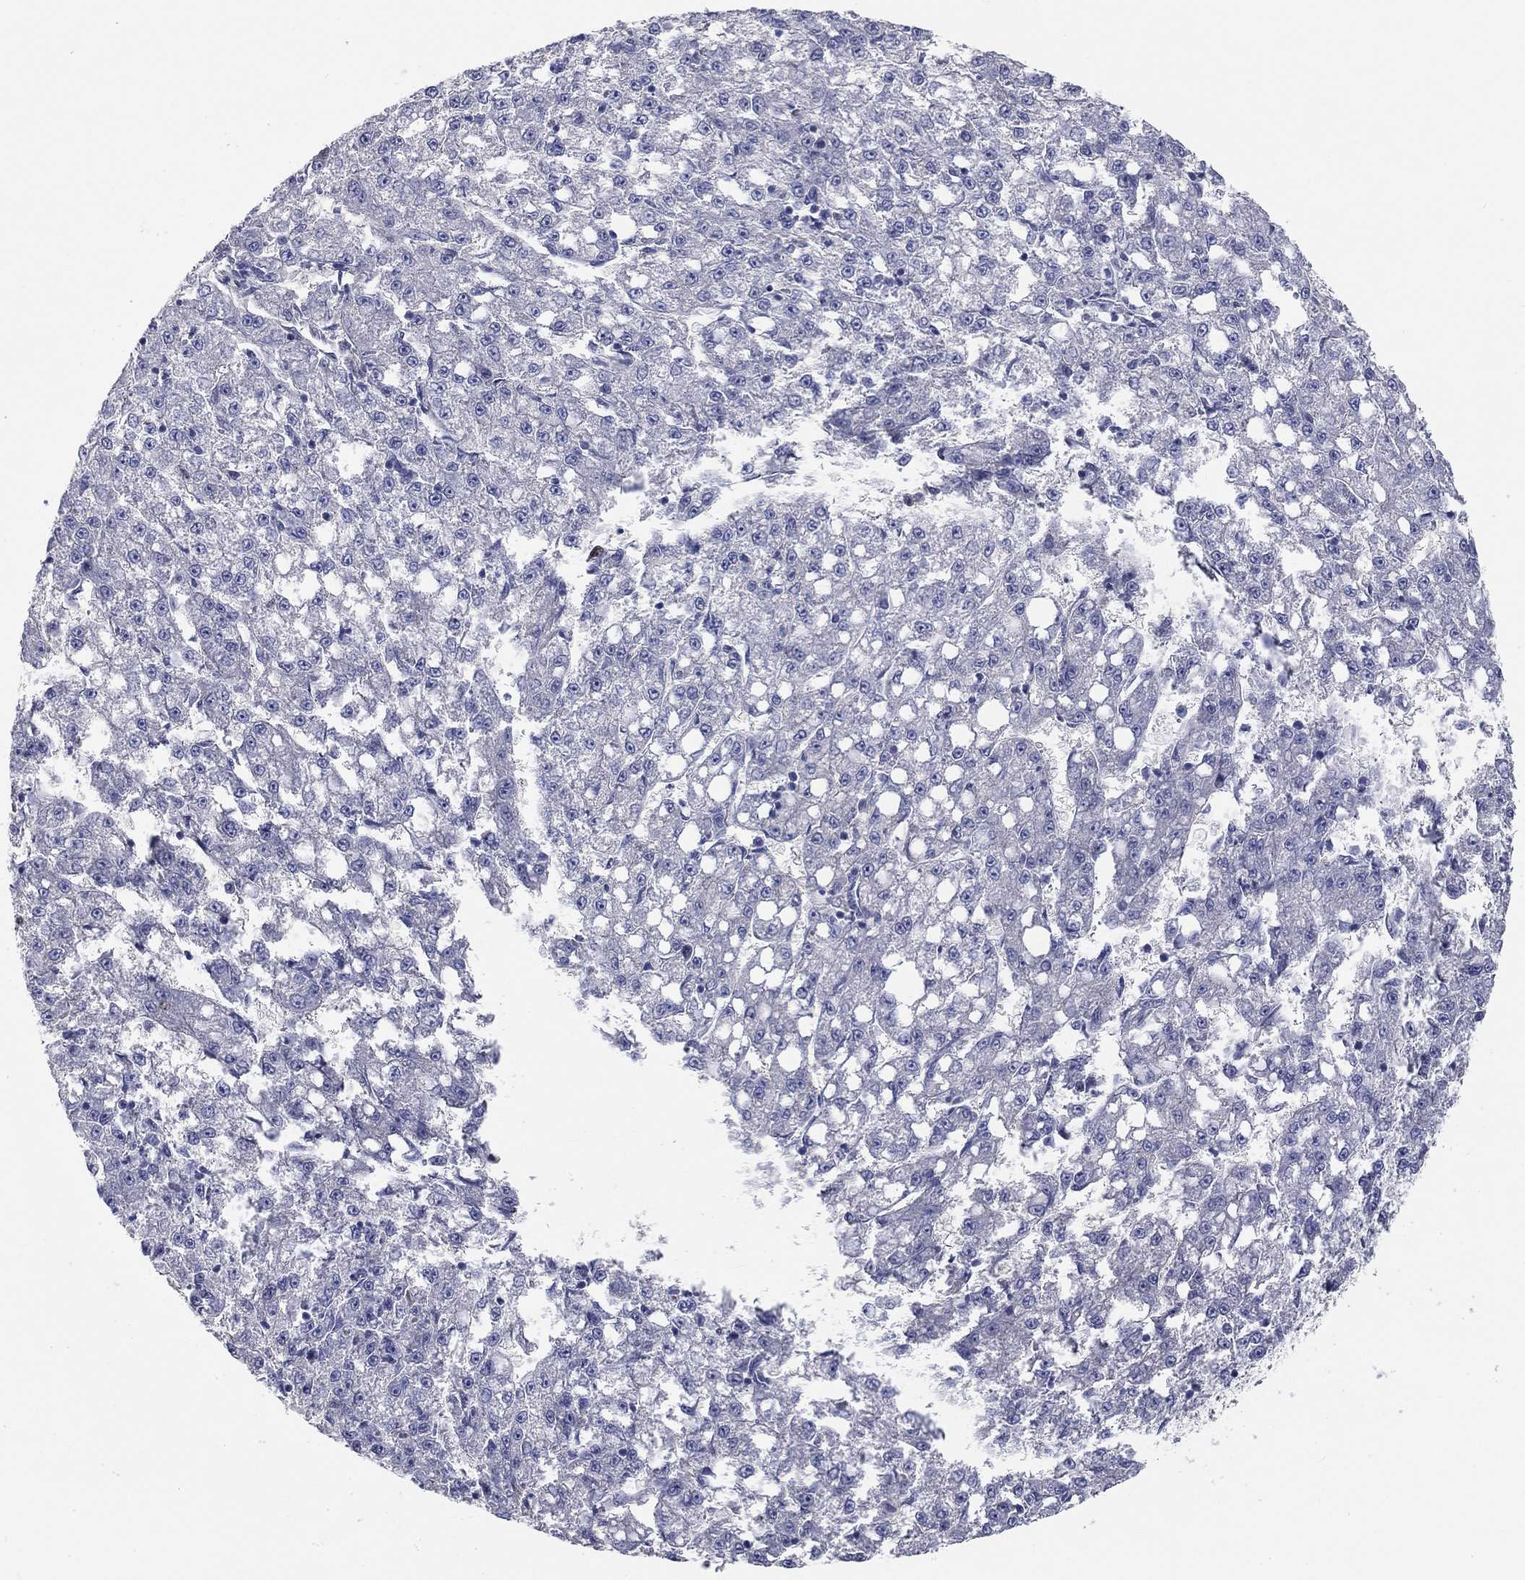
{"staining": {"intensity": "negative", "quantity": "none", "location": "none"}, "tissue": "liver cancer", "cell_type": "Tumor cells", "image_type": "cancer", "snomed": [{"axis": "morphology", "description": "Carcinoma, Hepatocellular, NOS"}, {"axis": "topography", "description": "Liver"}], "caption": "DAB (3,3'-diaminobenzidine) immunohistochemical staining of liver hepatocellular carcinoma demonstrates no significant expression in tumor cells.", "gene": "PRC1", "patient": {"sex": "female", "age": 65}}